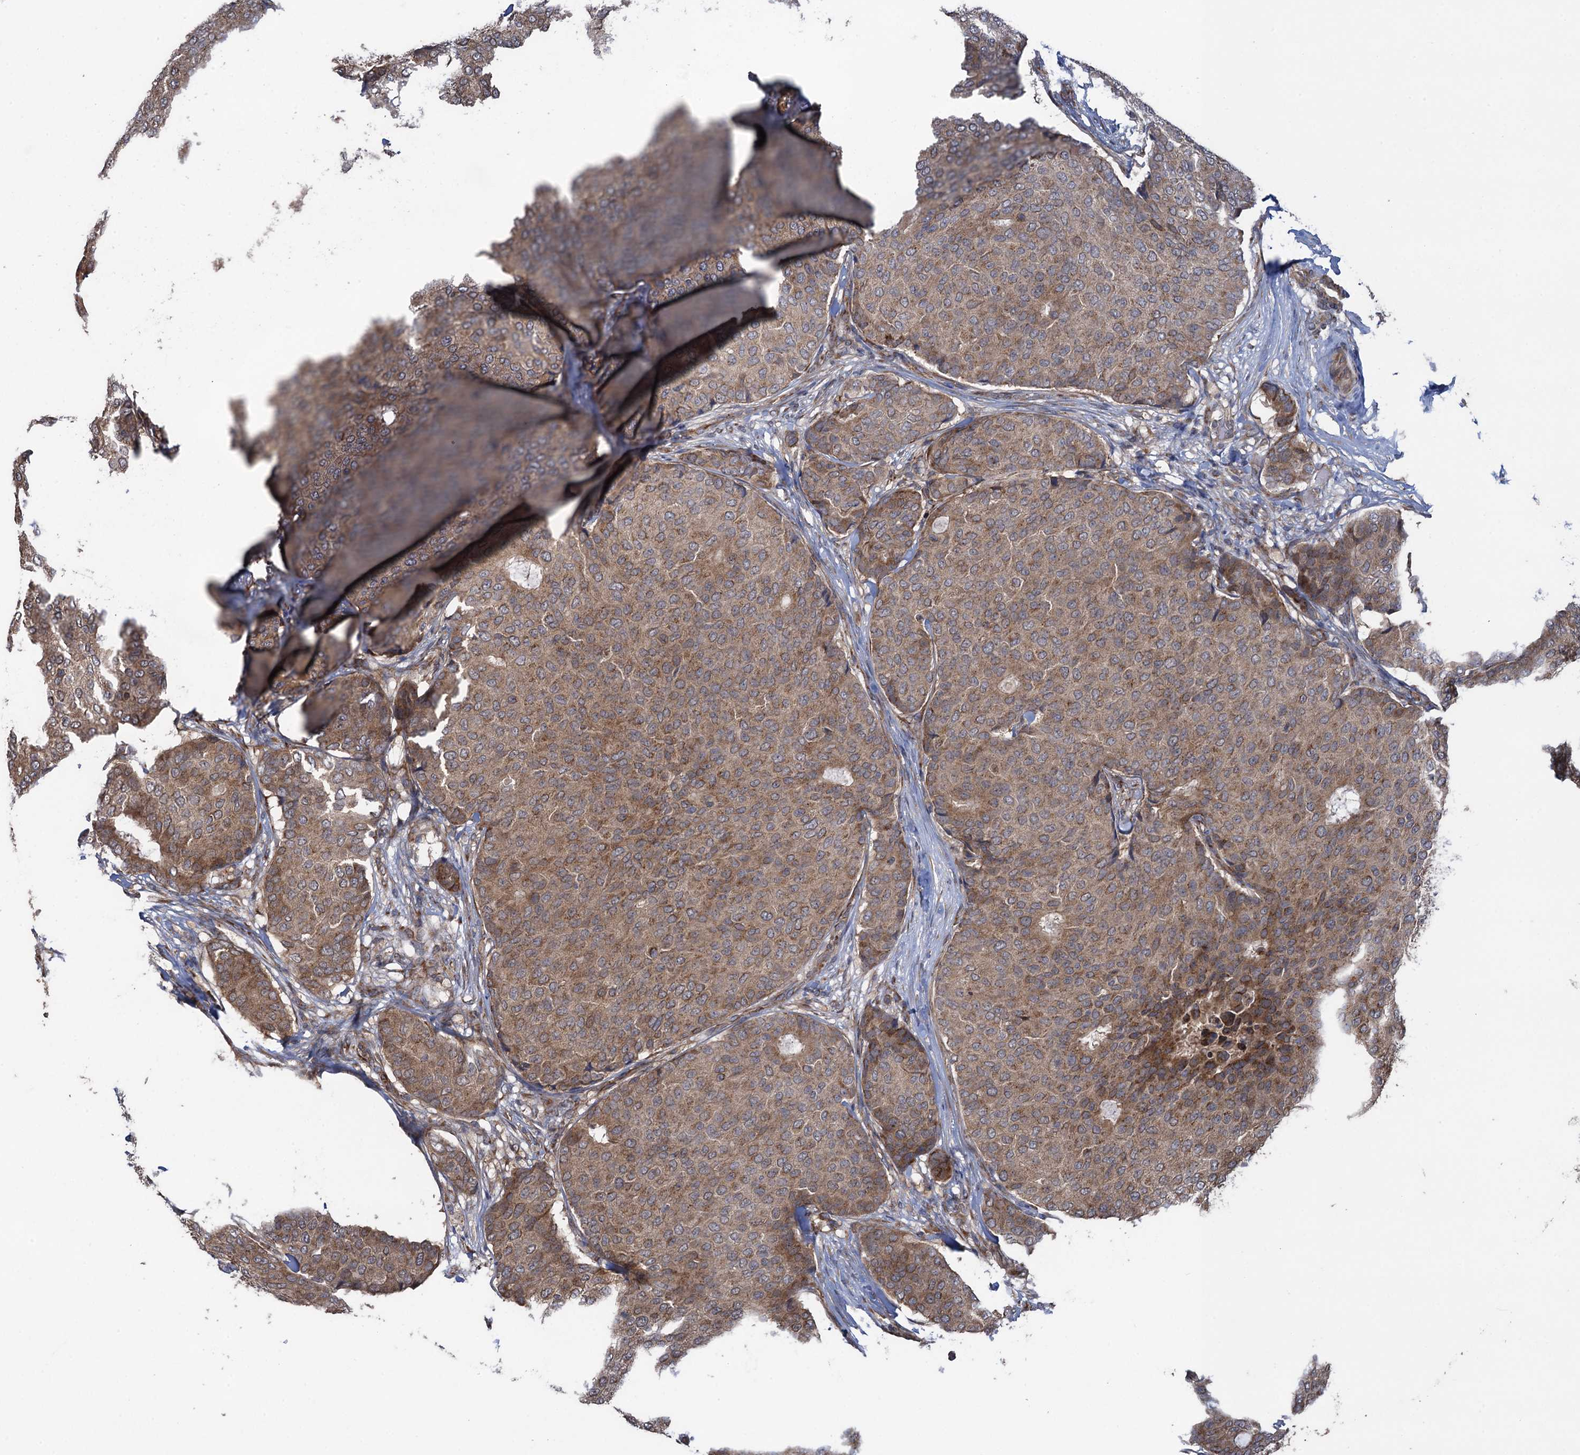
{"staining": {"intensity": "weak", "quantity": ">75%", "location": "cytoplasmic/membranous"}, "tissue": "breast cancer", "cell_type": "Tumor cells", "image_type": "cancer", "snomed": [{"axis": "morphology", "description": "Duct carcinoma"}, {"axis": "topography", "description": "Breast"}], "caption": "Breast cancer (intraductal carcinoma) stained with a protein marker reveals weak staining in tumor cells.", "gene": "HAUS1", "patient": {"sex": "female", "age": 75}}